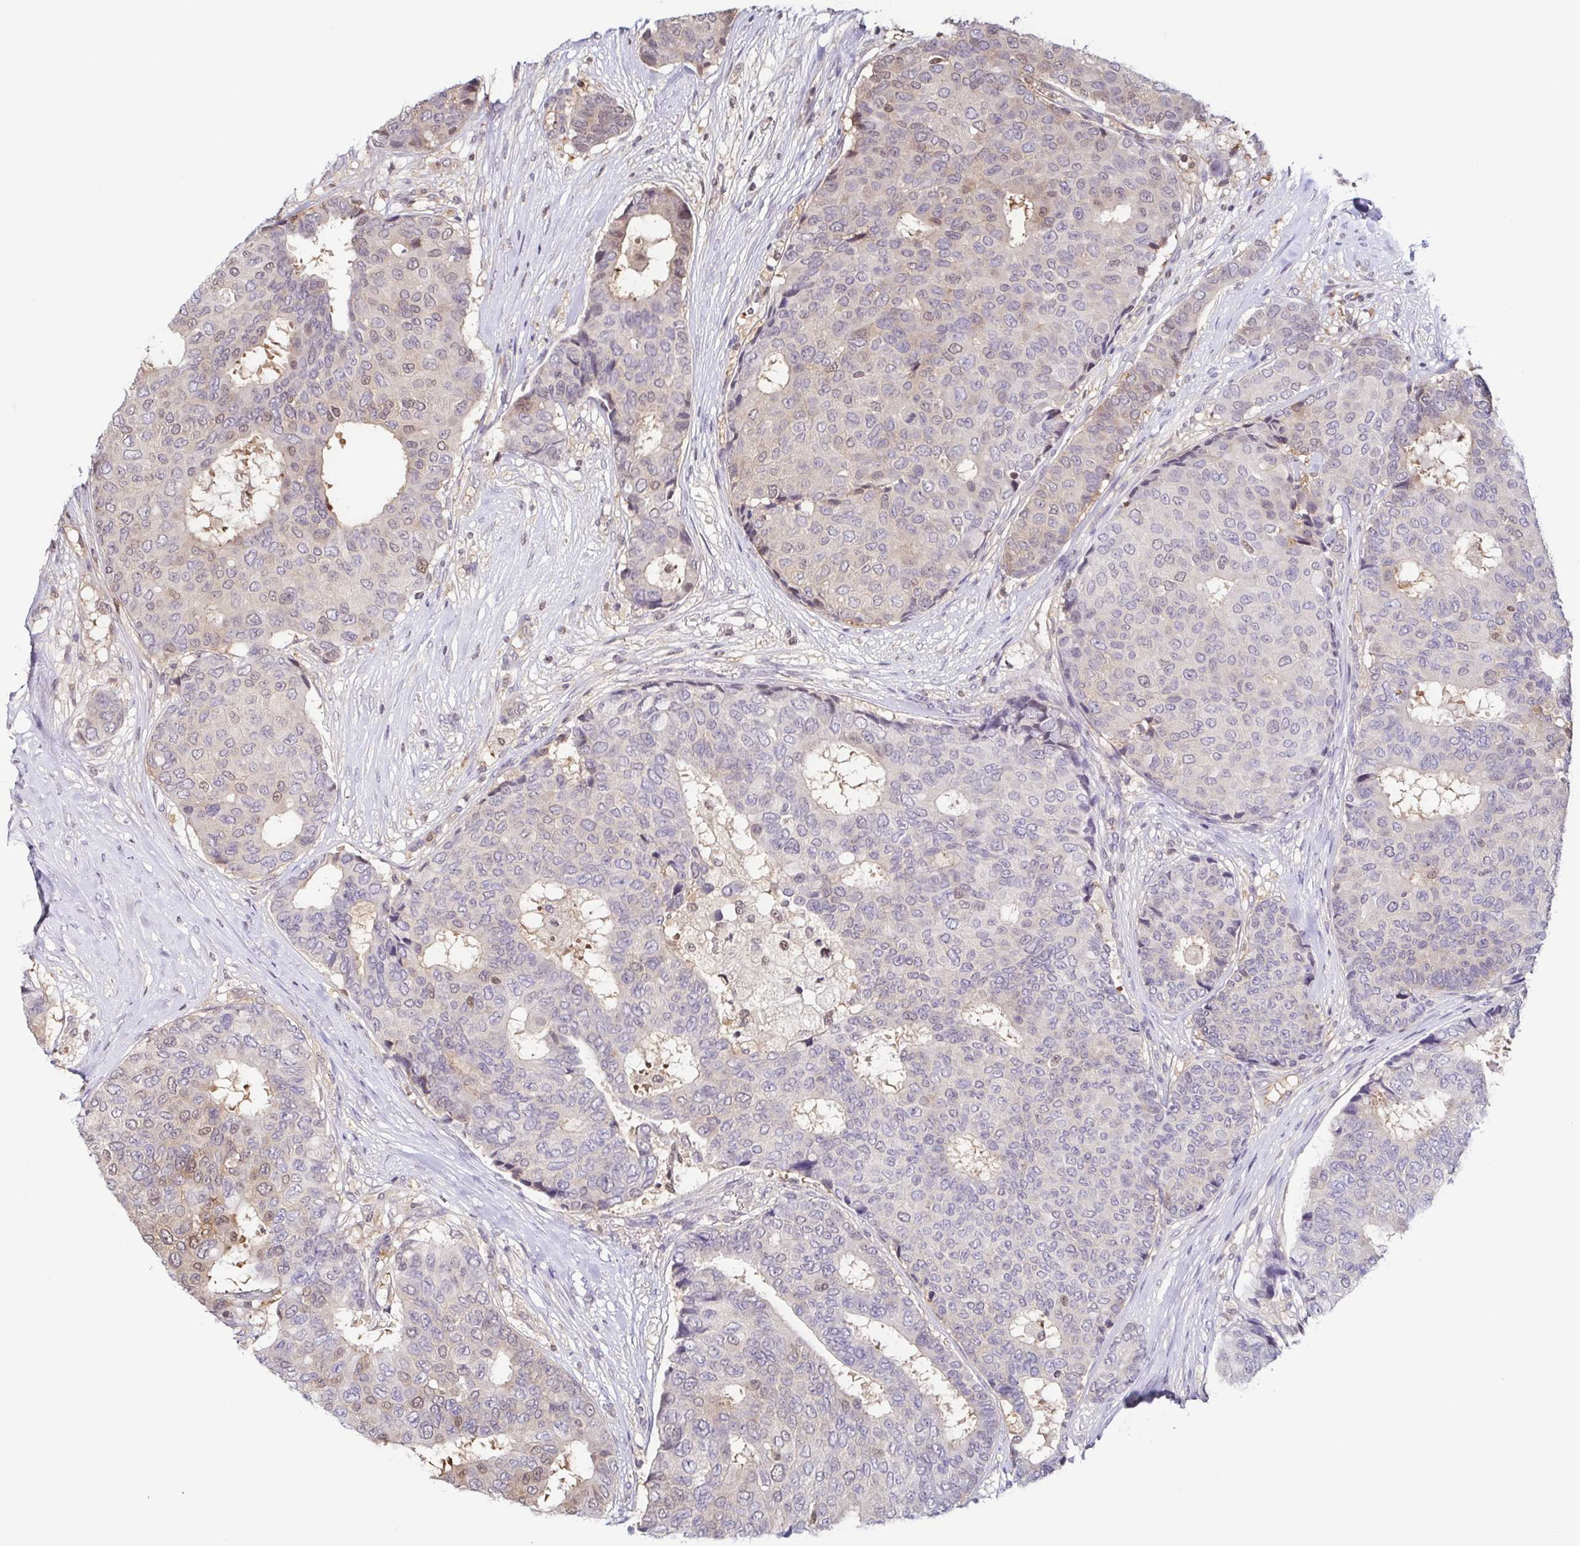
{"staining": {"intensity": "moderate", "quantity": "<25%", "location": "nuclear"}, "tissue": "breast cancer", "cell_type": "Tumor cells", "image_type": "cancer", "snomed": [{"axis": "morphology", "description": "Duct carcinoma"}, {"axis": "topography", "description": "Breast"}], "caption": "This is a photomicrograph of immunohistochemistry (IHC) staining of breast cancer, which shows moderate positivity in the nuclear of tumor cells.", "gene": "PSMB9", "patient": {"sex": "female", "age": 75}}